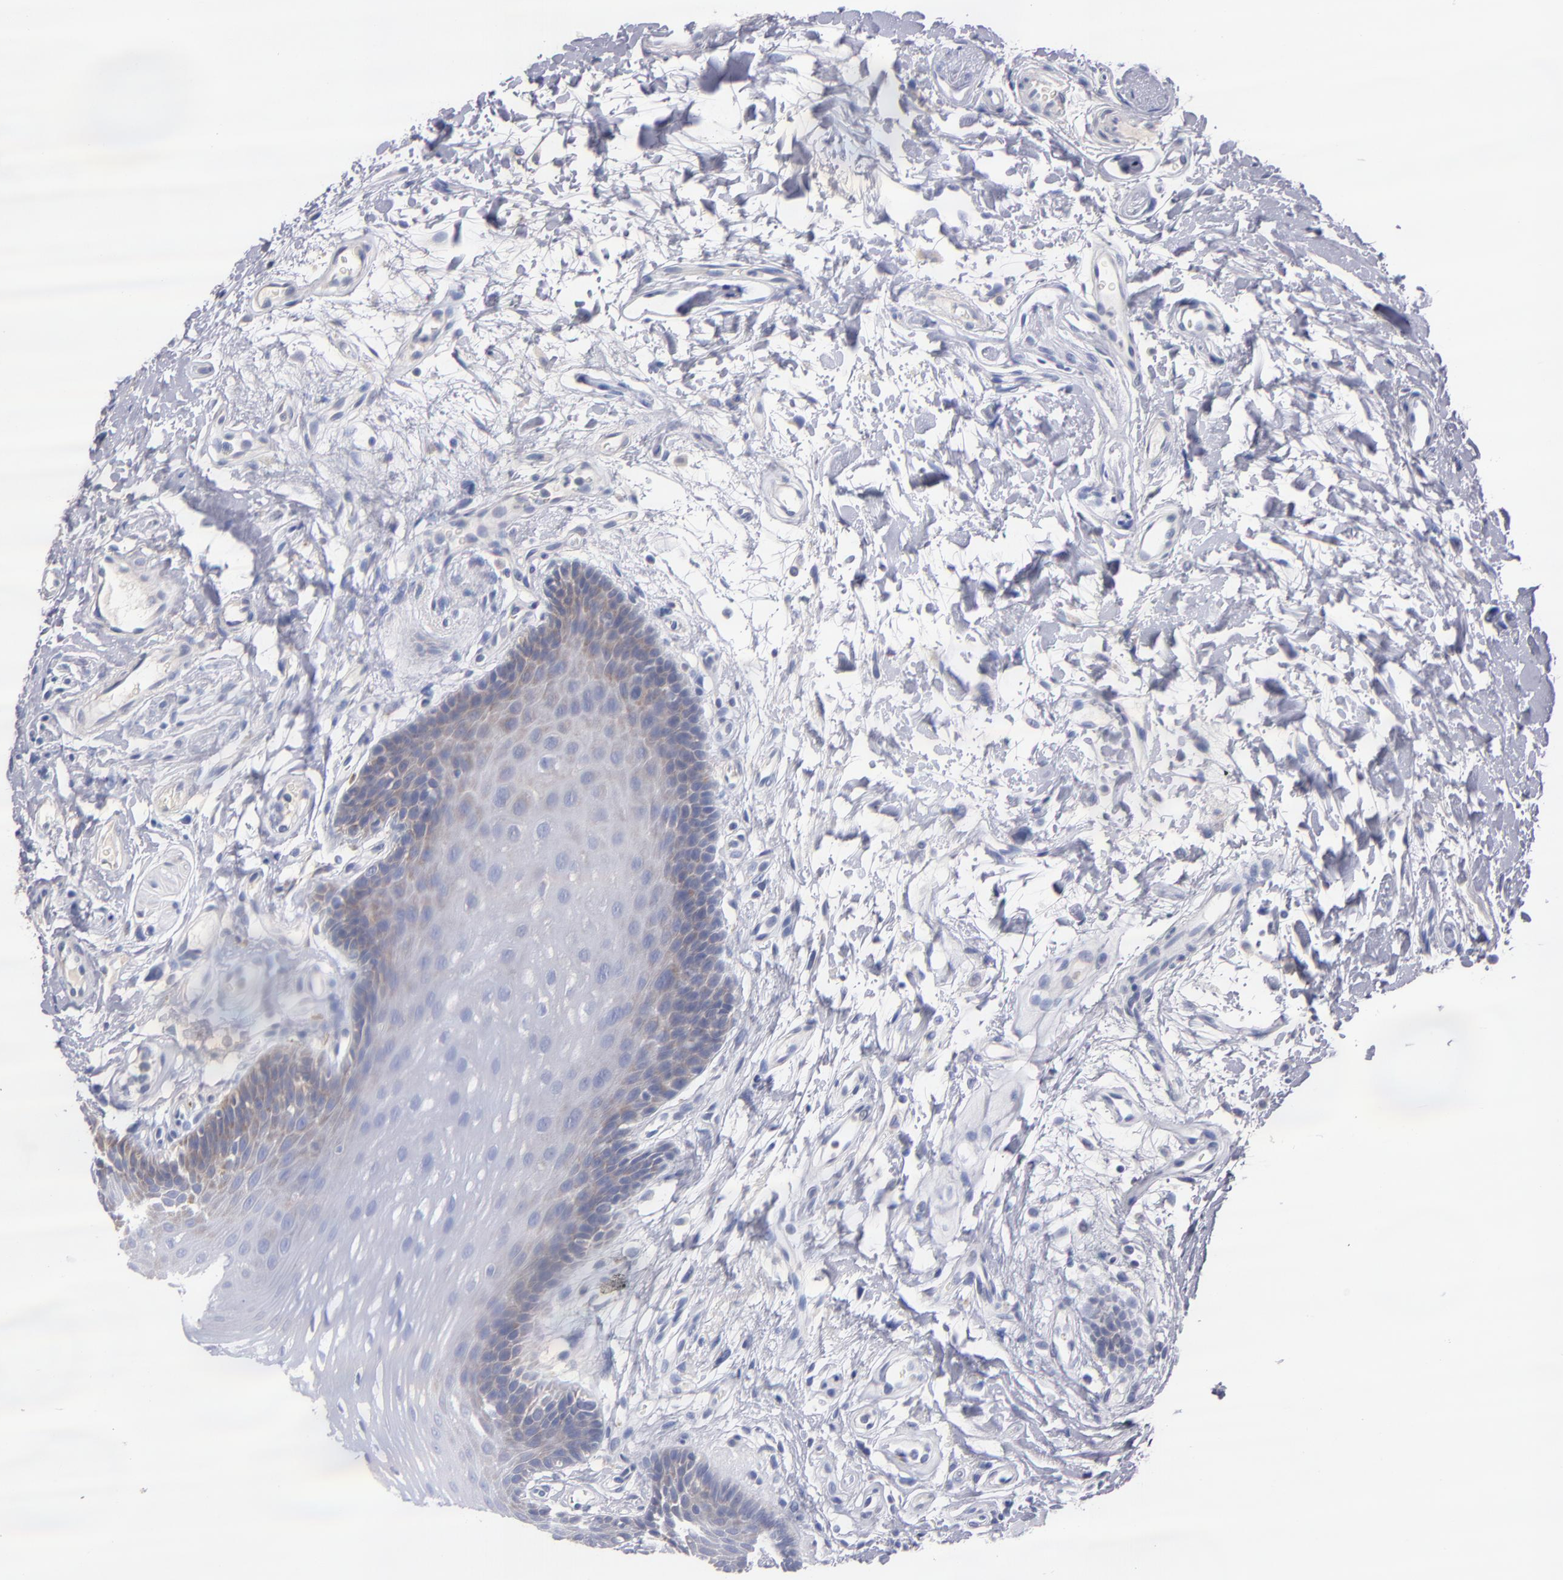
{"staining": {"intensity": "weak", "quantity": "<25%", "location": "cytoplasmic/membranous"}, "tissue": "oral mucosa", "cell_type": "Squamous epithelial cells", "image_type": "normal", "snomed": [{"axis": "morphology", "description": "Normal tissue, NOS"}, {"axis": "topography", "description": "Oral tissue"}], "caption": "DAB (3,3'-diaminobenzidine) immunohistochemical staining of normal oral mucosa displays no significant positivity in squamous epithelial cells. (Immunohistochemistry (ihc), brightfield microscopy, high magnification).", "gene": "UPF3B", "patient": {"sex": "male", "age": 20}}